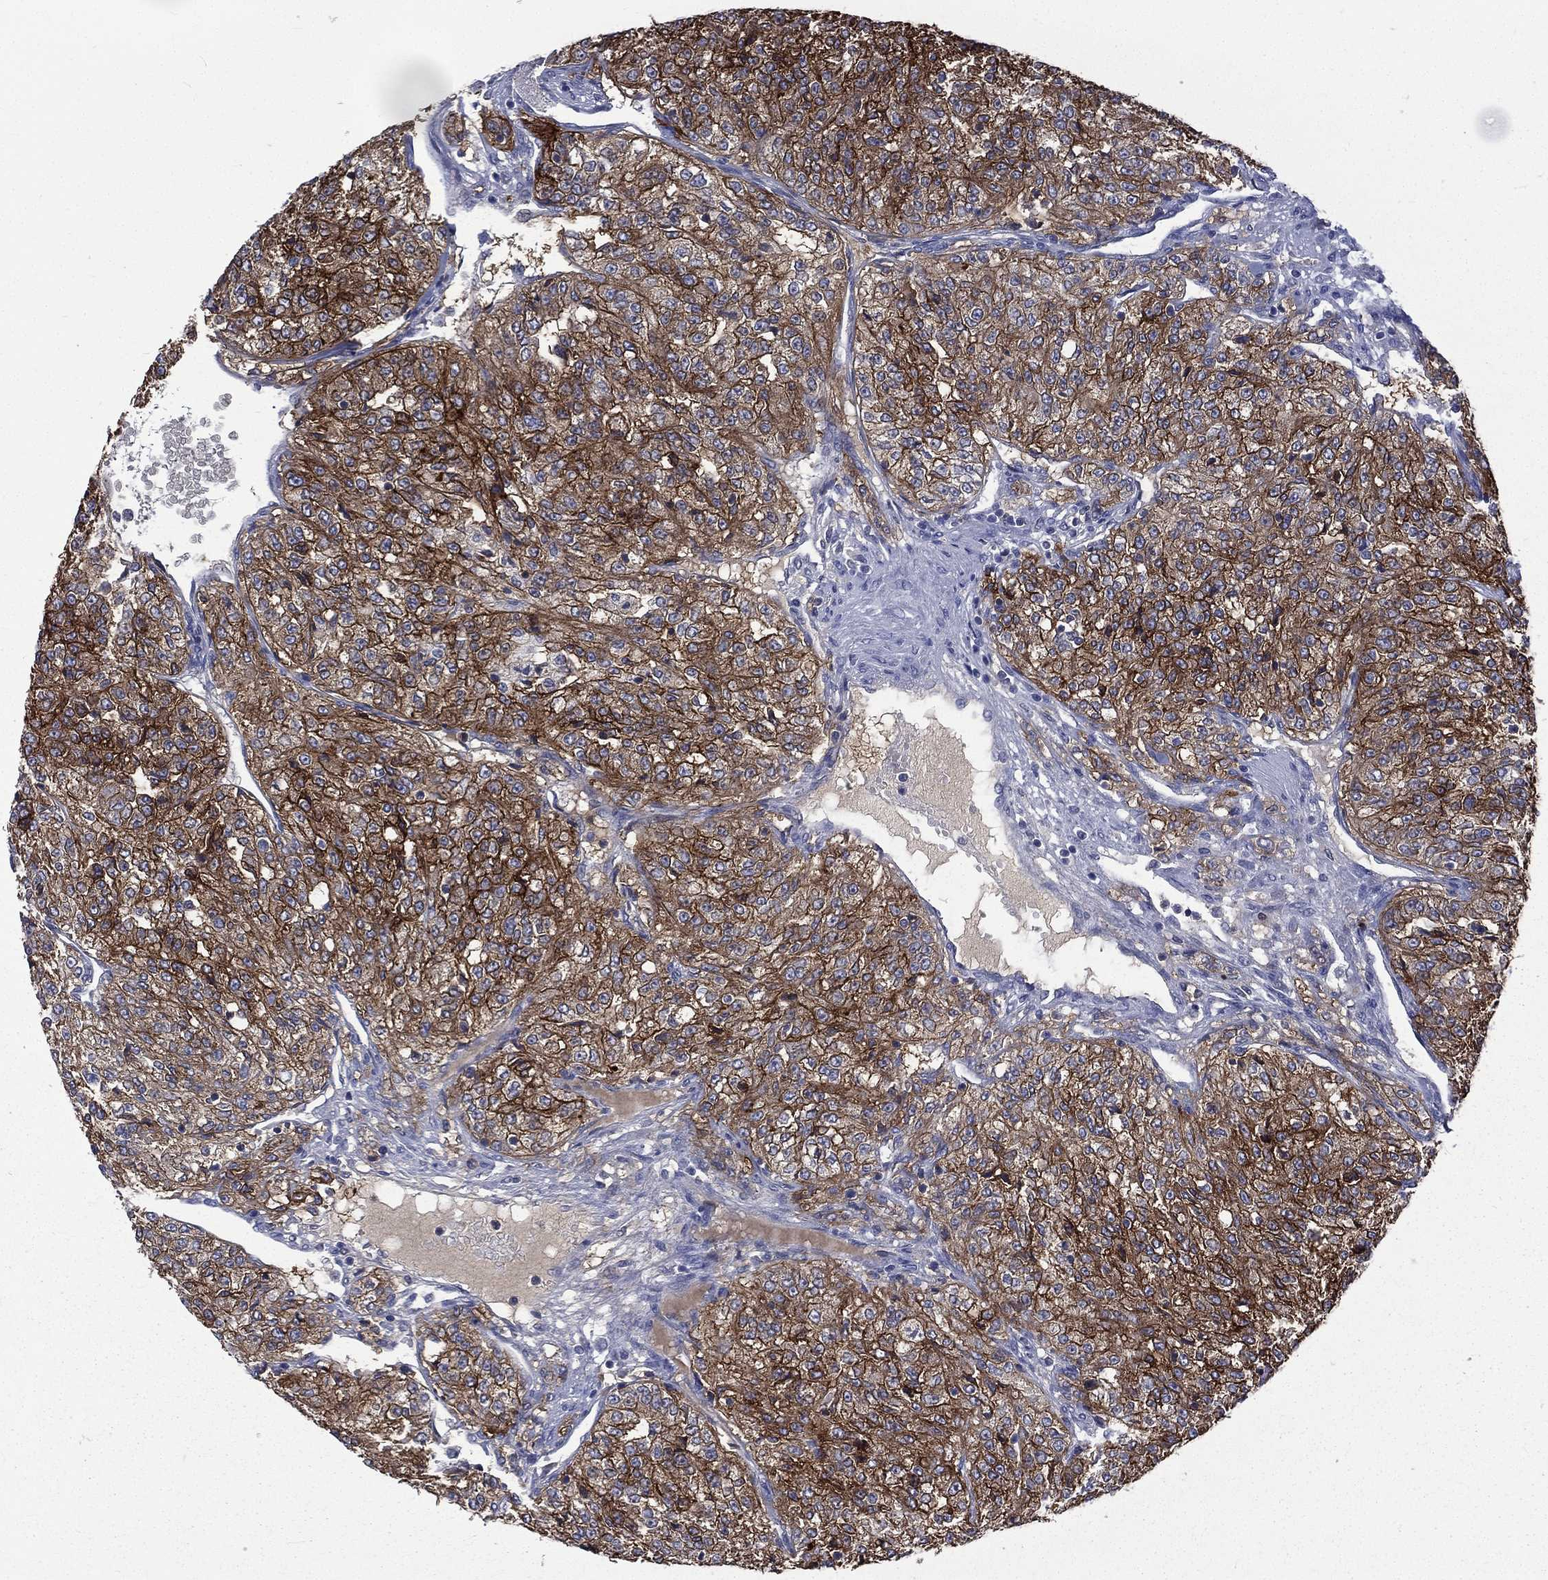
{"staining": {"intensity": "strong", "quantity": ">75%", "location": "cytoplasmic/membranous"}, "tissue": "renal cancer", "cell_type": "Tumor cells", "image_type": "cancer", "snomed": [{"axis": "morphology", "description": "Adenocarcinoma, NOS"}, {"axis": "topography", "description": "Kidney"}], "caption": "Strong cytoplasmic/membranous staining for a protein is seen in about >75% of tumor cells of adenocarcinoma (renal) using immunohistochemistry.", "gene": "CA12", "patient": {"sex": "female", "age": 63}}